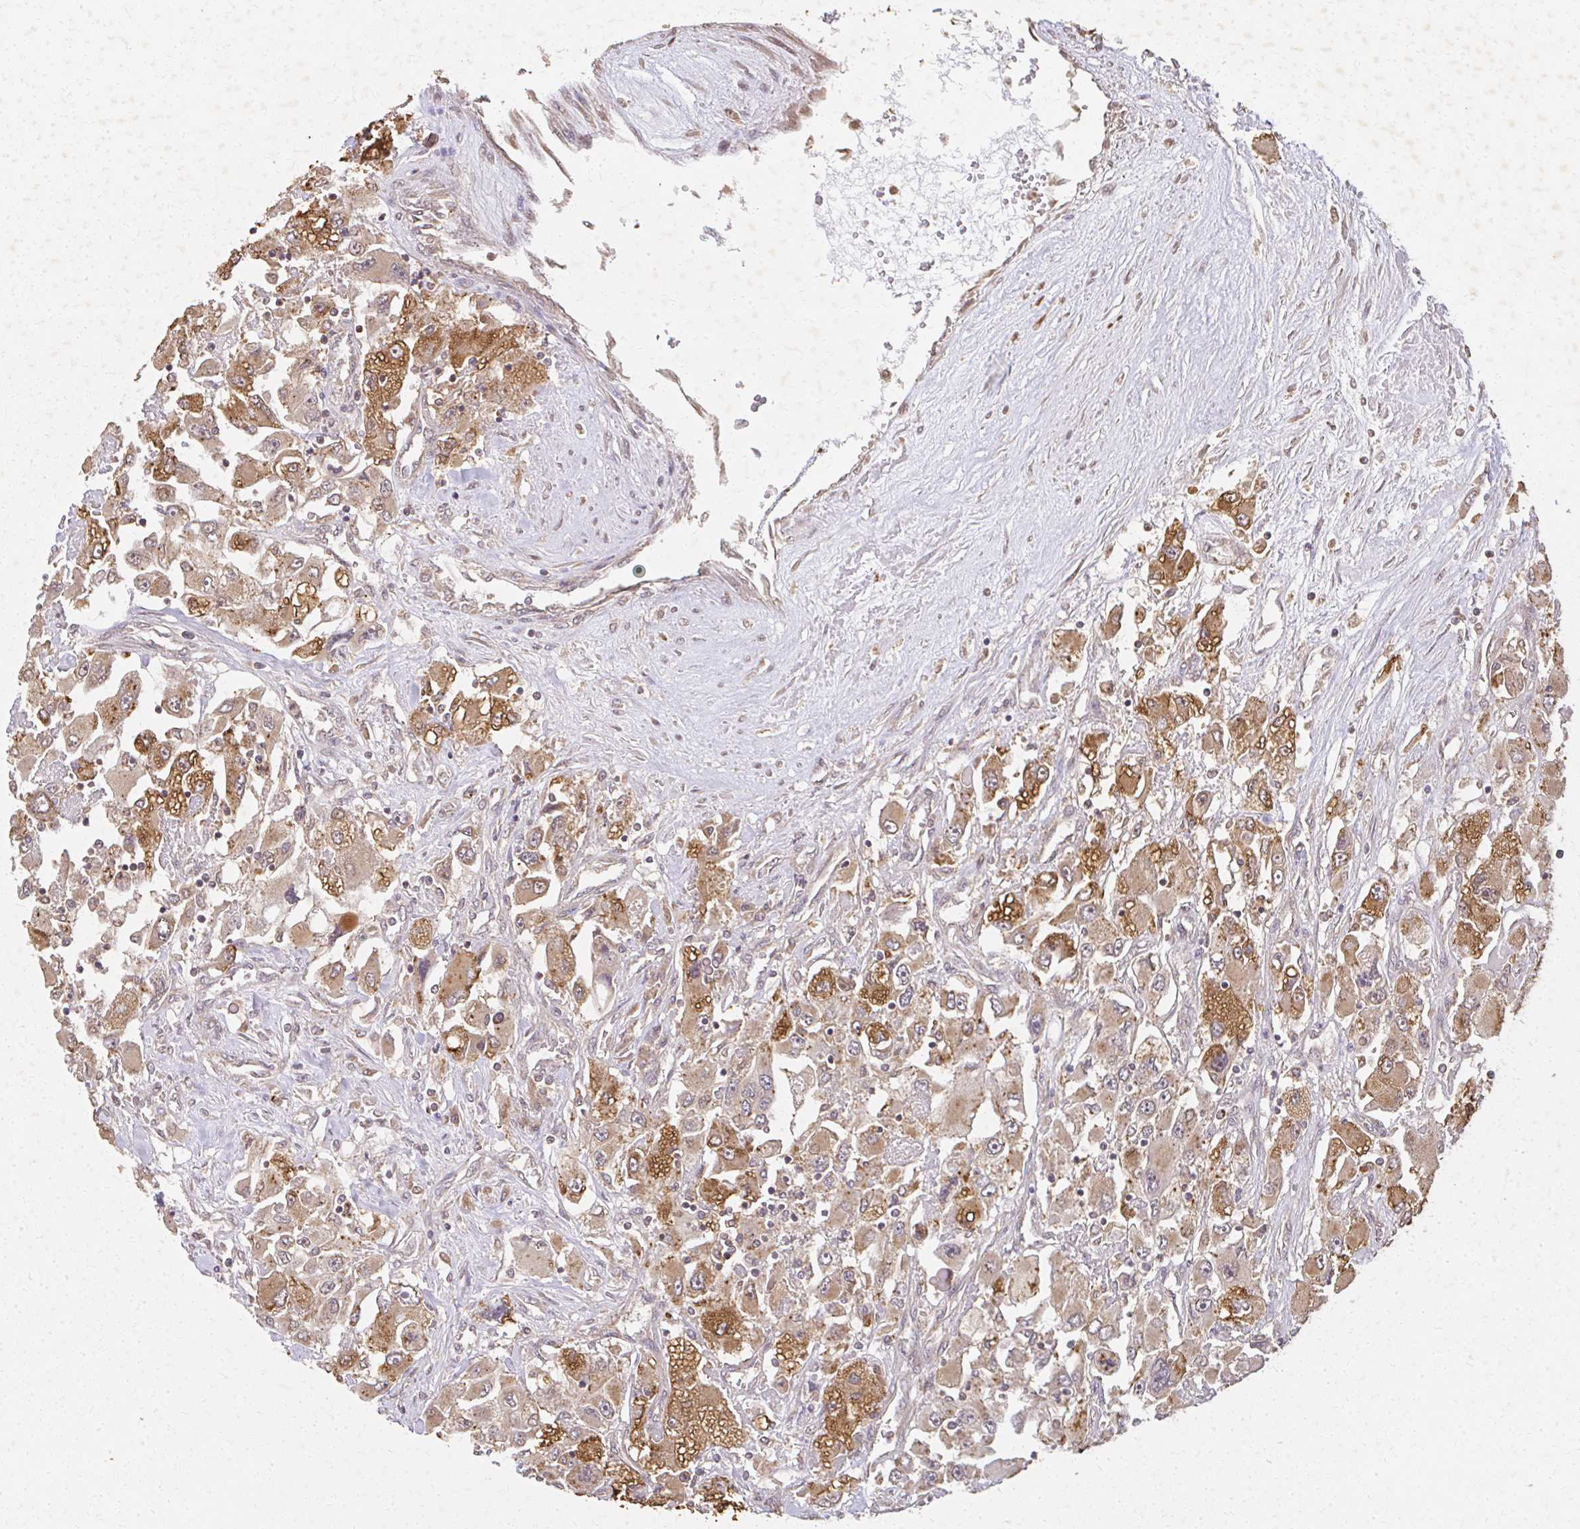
{"staining": {"intensity": "moderate", "quantity": "25%-75%", "location": "cytoplasmic/membranous"}, "tissue": "renal cancer", "cell_type": "Tumor cells", "image_type": "cancer", "snomed": [{"axis": "morphology", "description": "Adenocarcinoma, NOS"}, {"axis": "topography", "description": "Kidney"}], "caption": "Protein positivity by IHC shows moderate cytoplasmic/membranous positivity in about 25%-75% of tumor cells in renal cancer.", "gene": "LARS2", "patient": {"sex": "female", "age": 52}}